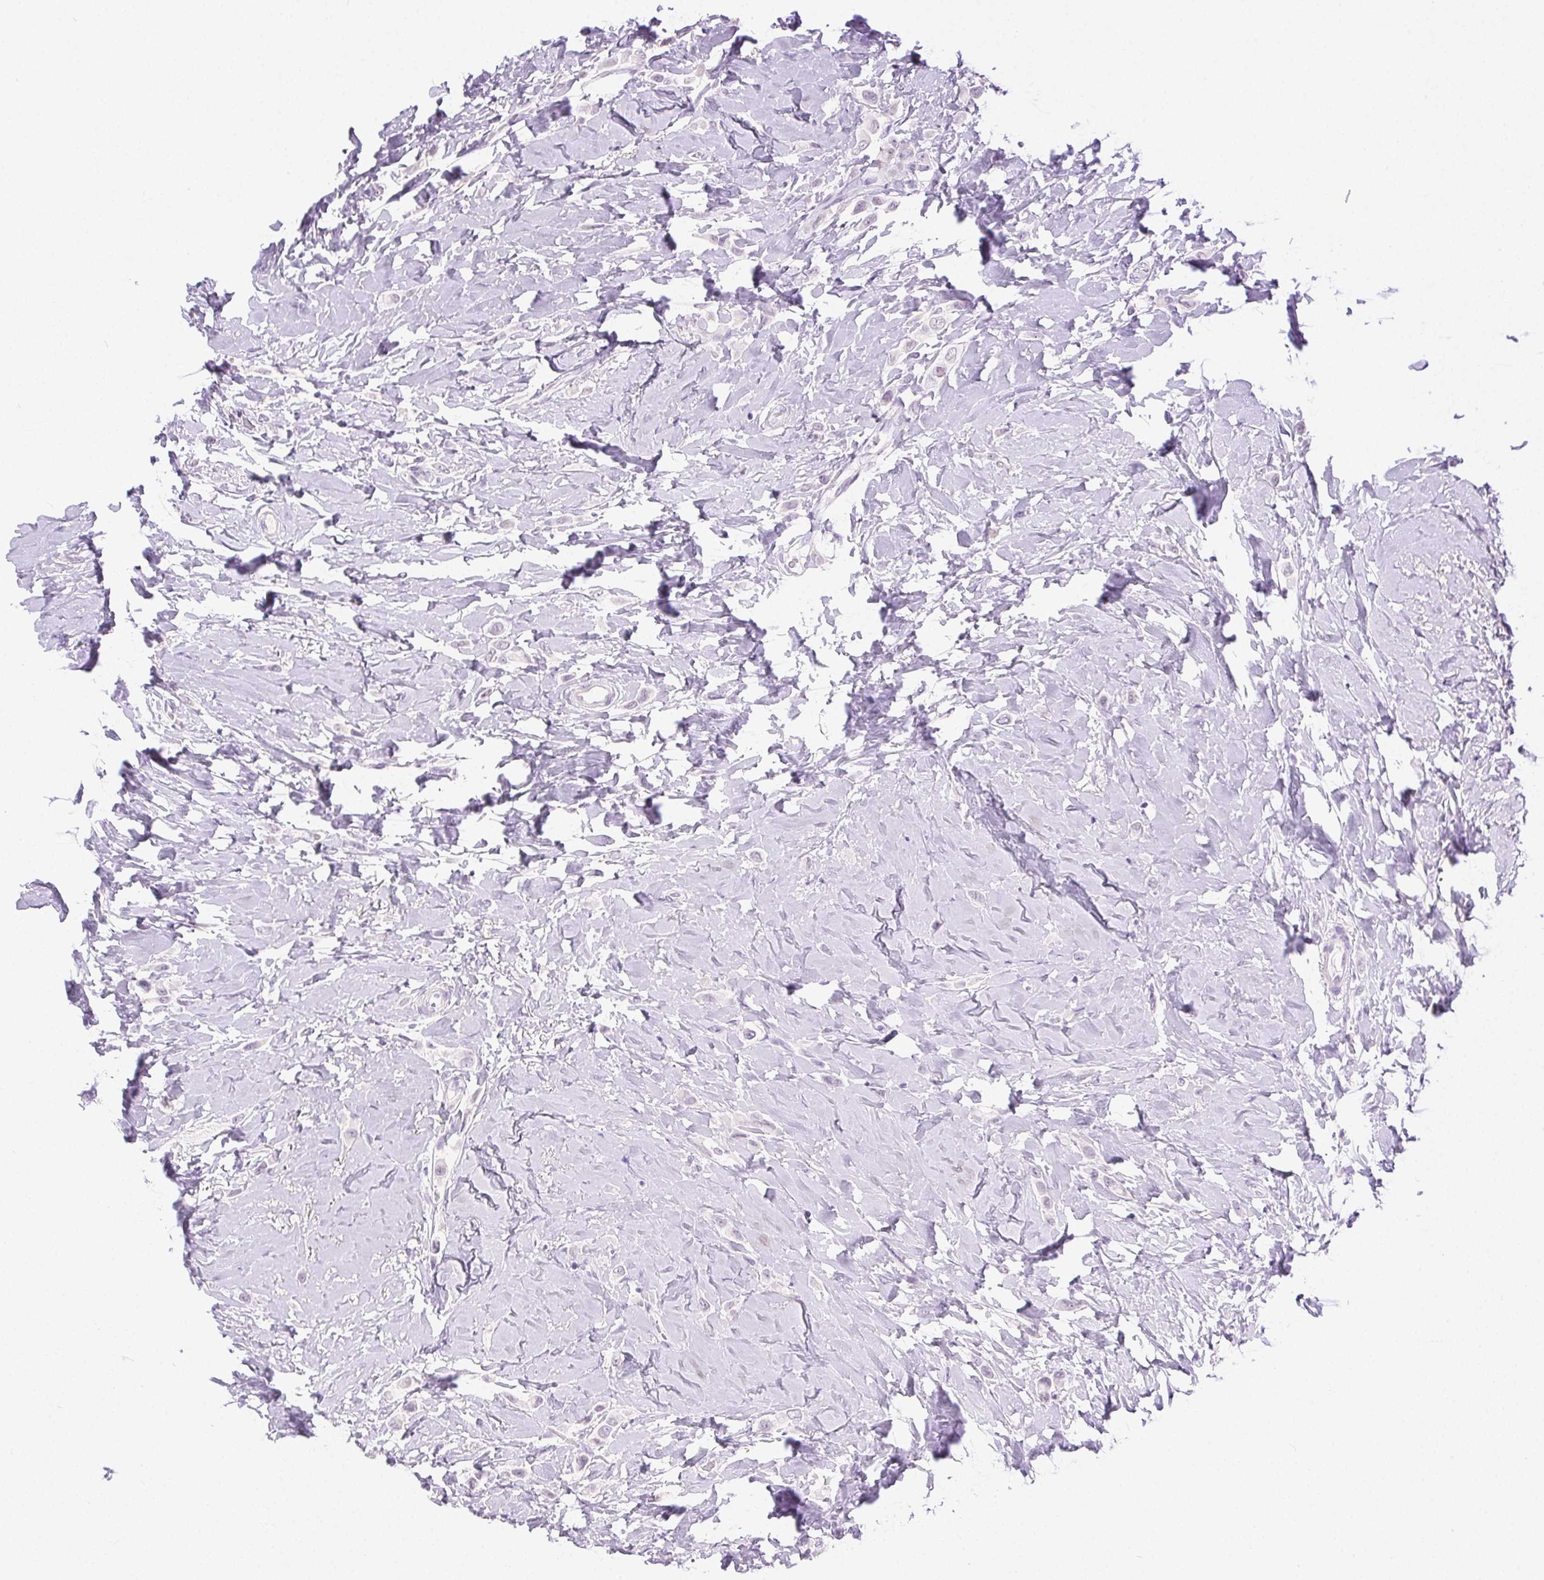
{"staining": {"intensity": "negative", "quantity": "none", "location": "none"}, "tissue": "breast cancer", "cell_type": "Tumor cells", "image_type": "cancer", "snomed": [{"axis": "morphology", "description": "Lobular carcinoma"}, {"axis": "topography", "description": "Breast"}], "caption": "The image displays no significant expression in tumor cells of breast cancer (lobular carcinoma). Brightfield microscopy of immunohistochemistry stained with DAB (brown) and hematoxylin (blue), captured at high magnification.", "gene": "C20orf85", "patient": {"sex": "female", "age": 66}}